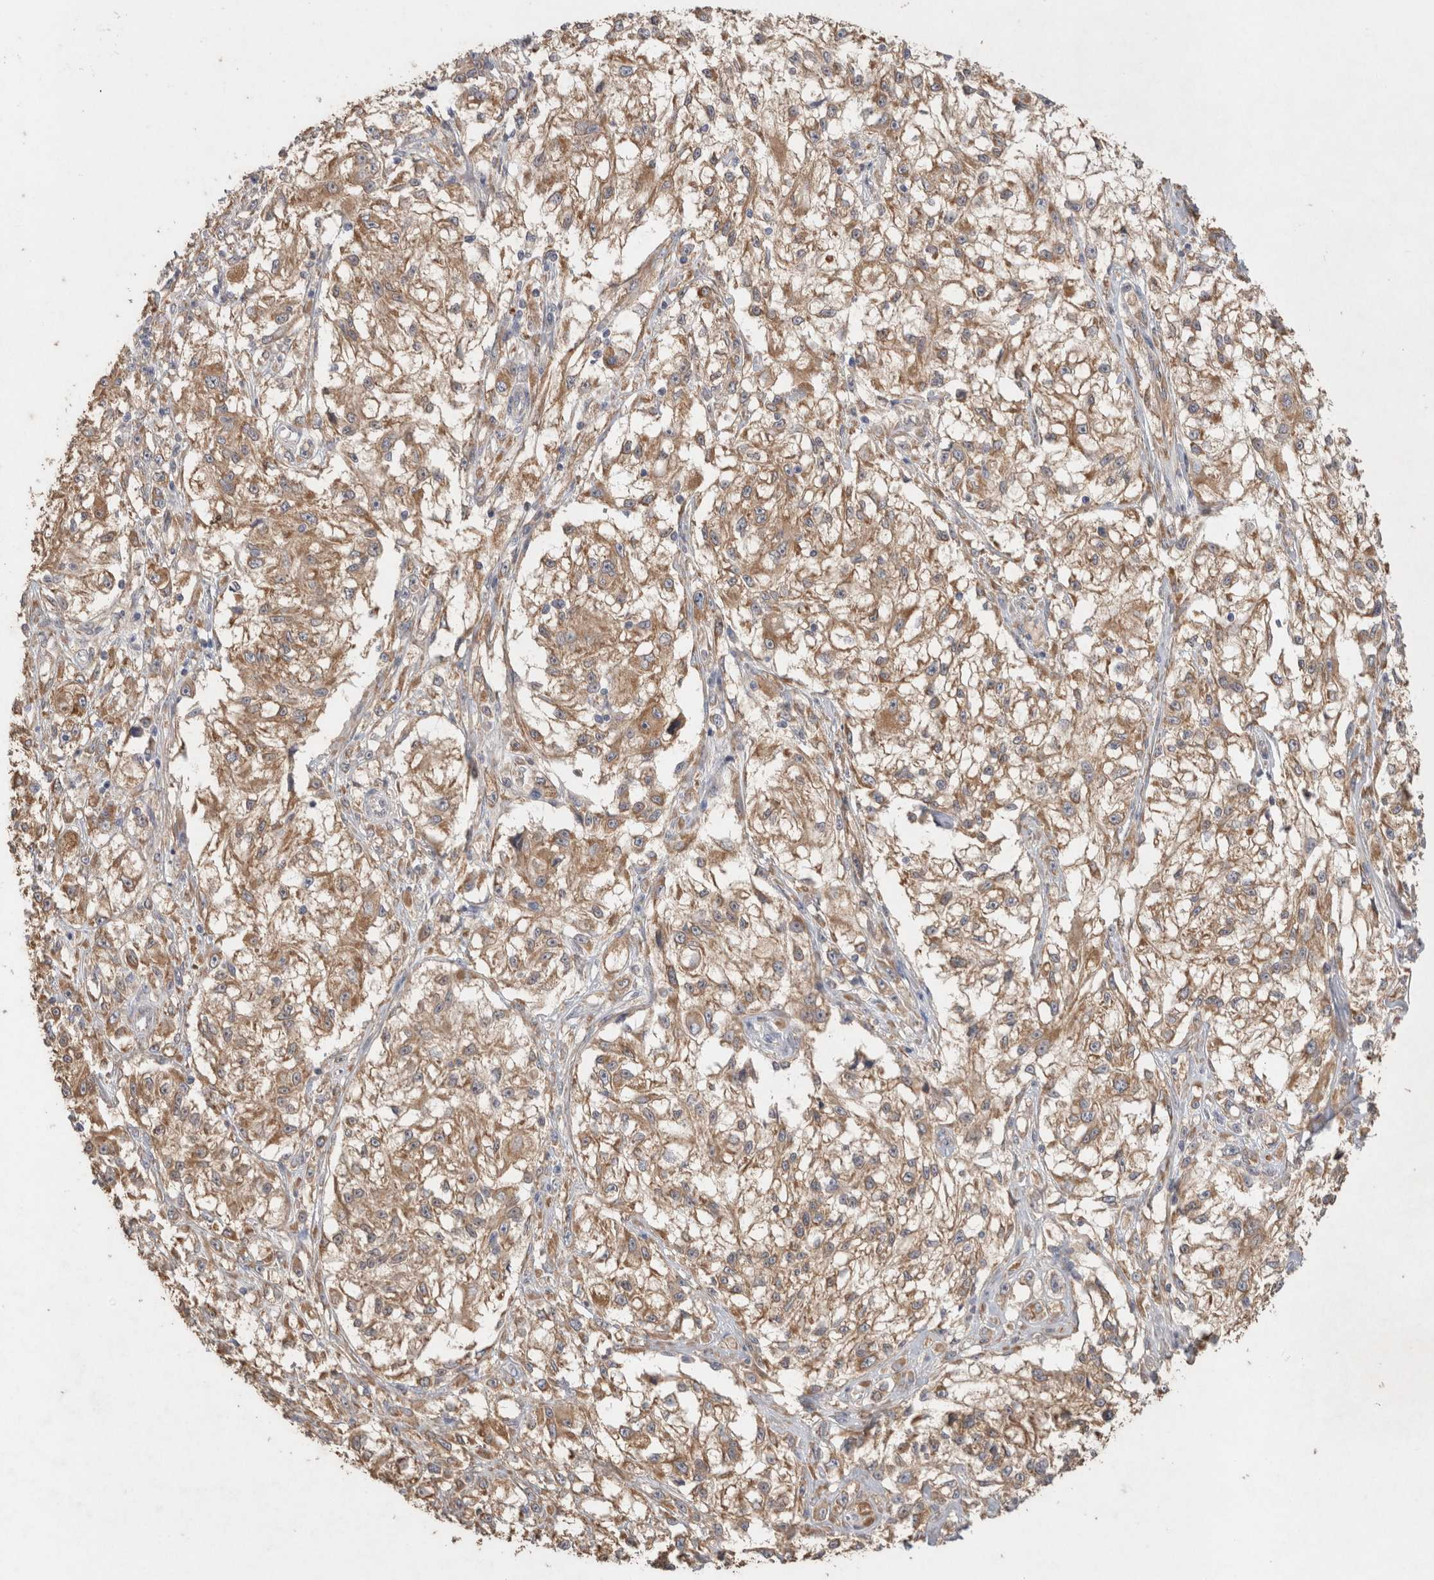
{"staining": {"intensity": "moderate", "quantity": ">75%", "location": "cytoplasmic/membranous"}, "tissue": "melanoma", "cell_type": "Tumor cells", "image_type": "cancer", "snomed": [{"axis": "morphology", "description": "Malignant melanoma, NOS"}, {"axis": "topography", "description": "Skin of head"}], "caption": "Protein expression analysis of human malignant melanoma reveals moderate cytoplasmic/membranous staining in approximately >75% of tumor cells.", "gene": "RAB14", "patient": {"sex": "male", "age": 83}}